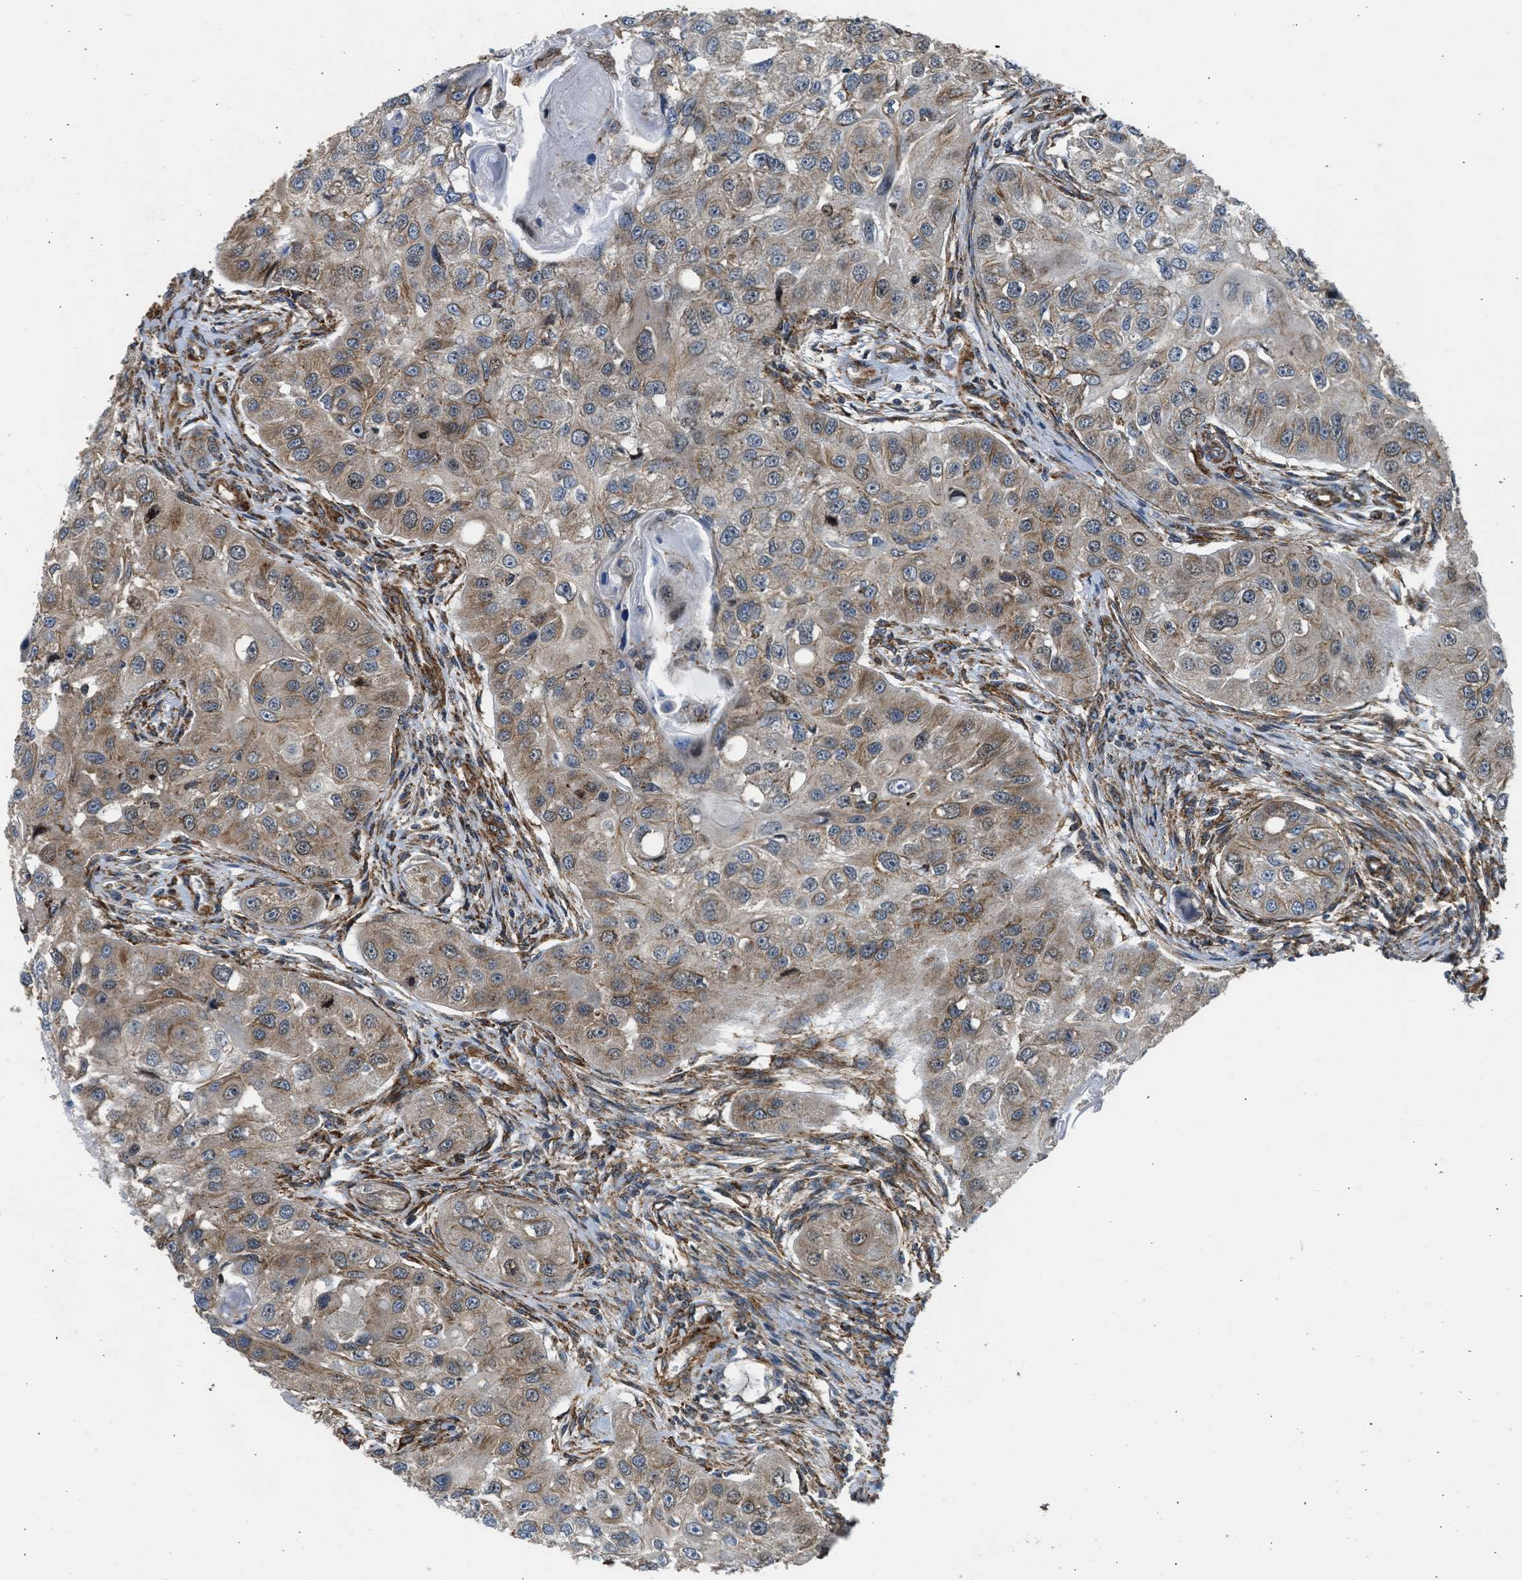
{"staining": {"intensity": "moderate", "quantity": ">75%", "location": "cytoplasmic/membranous"}, "tissue": "head and neck cancer", "cell_type": "Tumor cells", "image_type": "cancer", "snomed": [{"axis": "morphology", "description": "Normal tissue, NOS"}, {"axis": "morphology", "description": "Squamous cell carcinoma, NOS"}, {"axis": "topography", "description": "Skeletal muscle"}, {"axis": "topography", "description": "Head-Neck"}], "caption": "Moderate cytoplasmic/membranous protein expression is identified in about >75% of tumor cells in squamous cell carcinoma (head and neck).", "gene": "SEPTIN2", "patient": {"sex": "male", "age": 51}}